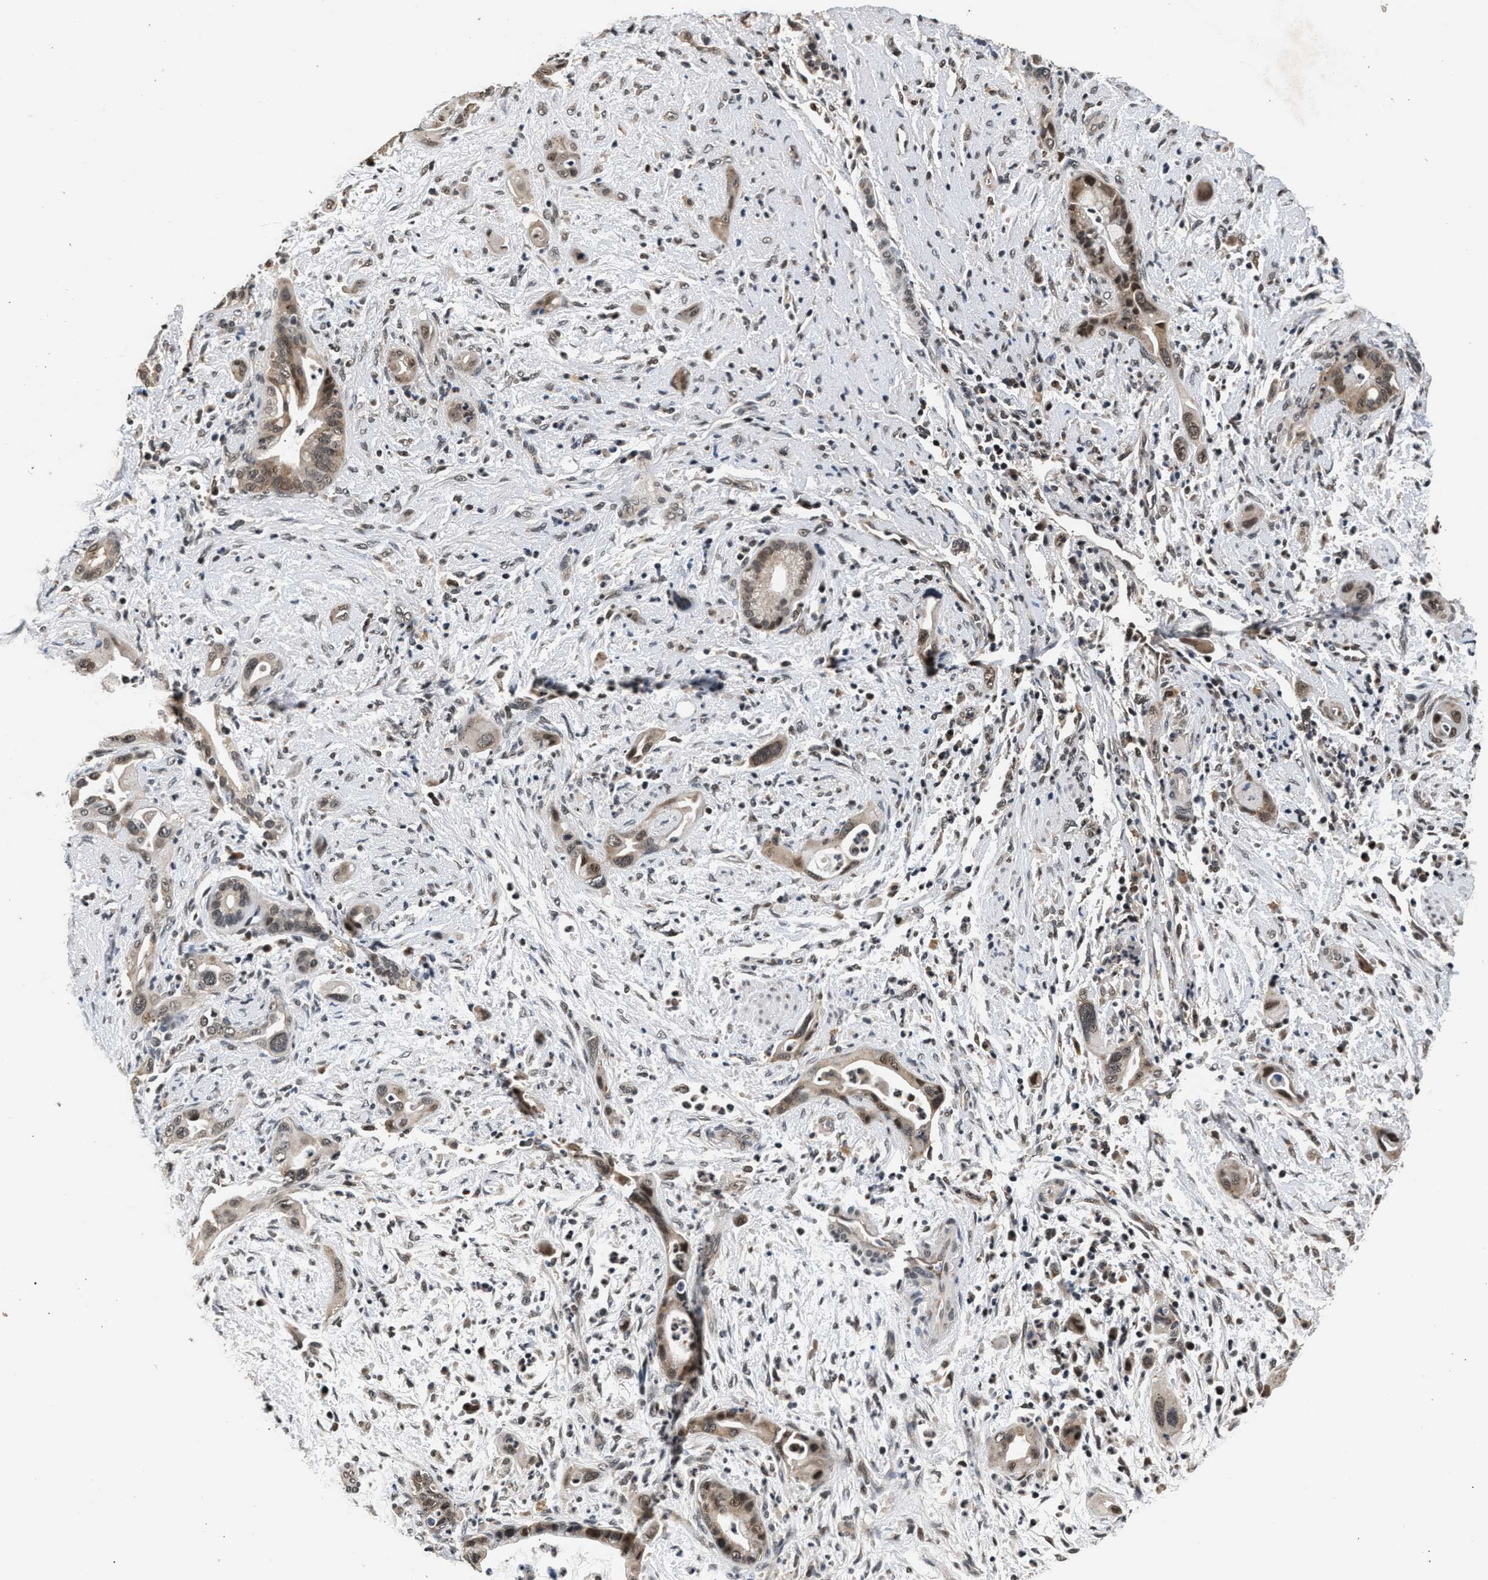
{"staining": {"intensity": "weak", "quantity": "25%-75%", "location": "cytoplasmic/membranous,nuclear"}, "tissue": "pancreatic cancer", "cell_type": "Tumor cells", "image_type": "cancer", "snomed": [{"axis": "morphology", "description": "Adenocarcinoma, NOS"}, {"axis": "topography", "description": "Pancreas"}], "caption": "The photomicrograph shows a brown stain indicating the presence of a protein in the cytoplasmic/membranous and nuclear of tumor cells in adenocarcinoma (pancreatic).", "gene": "RBM33", "patient": {"sex": "male", "age": 59}}